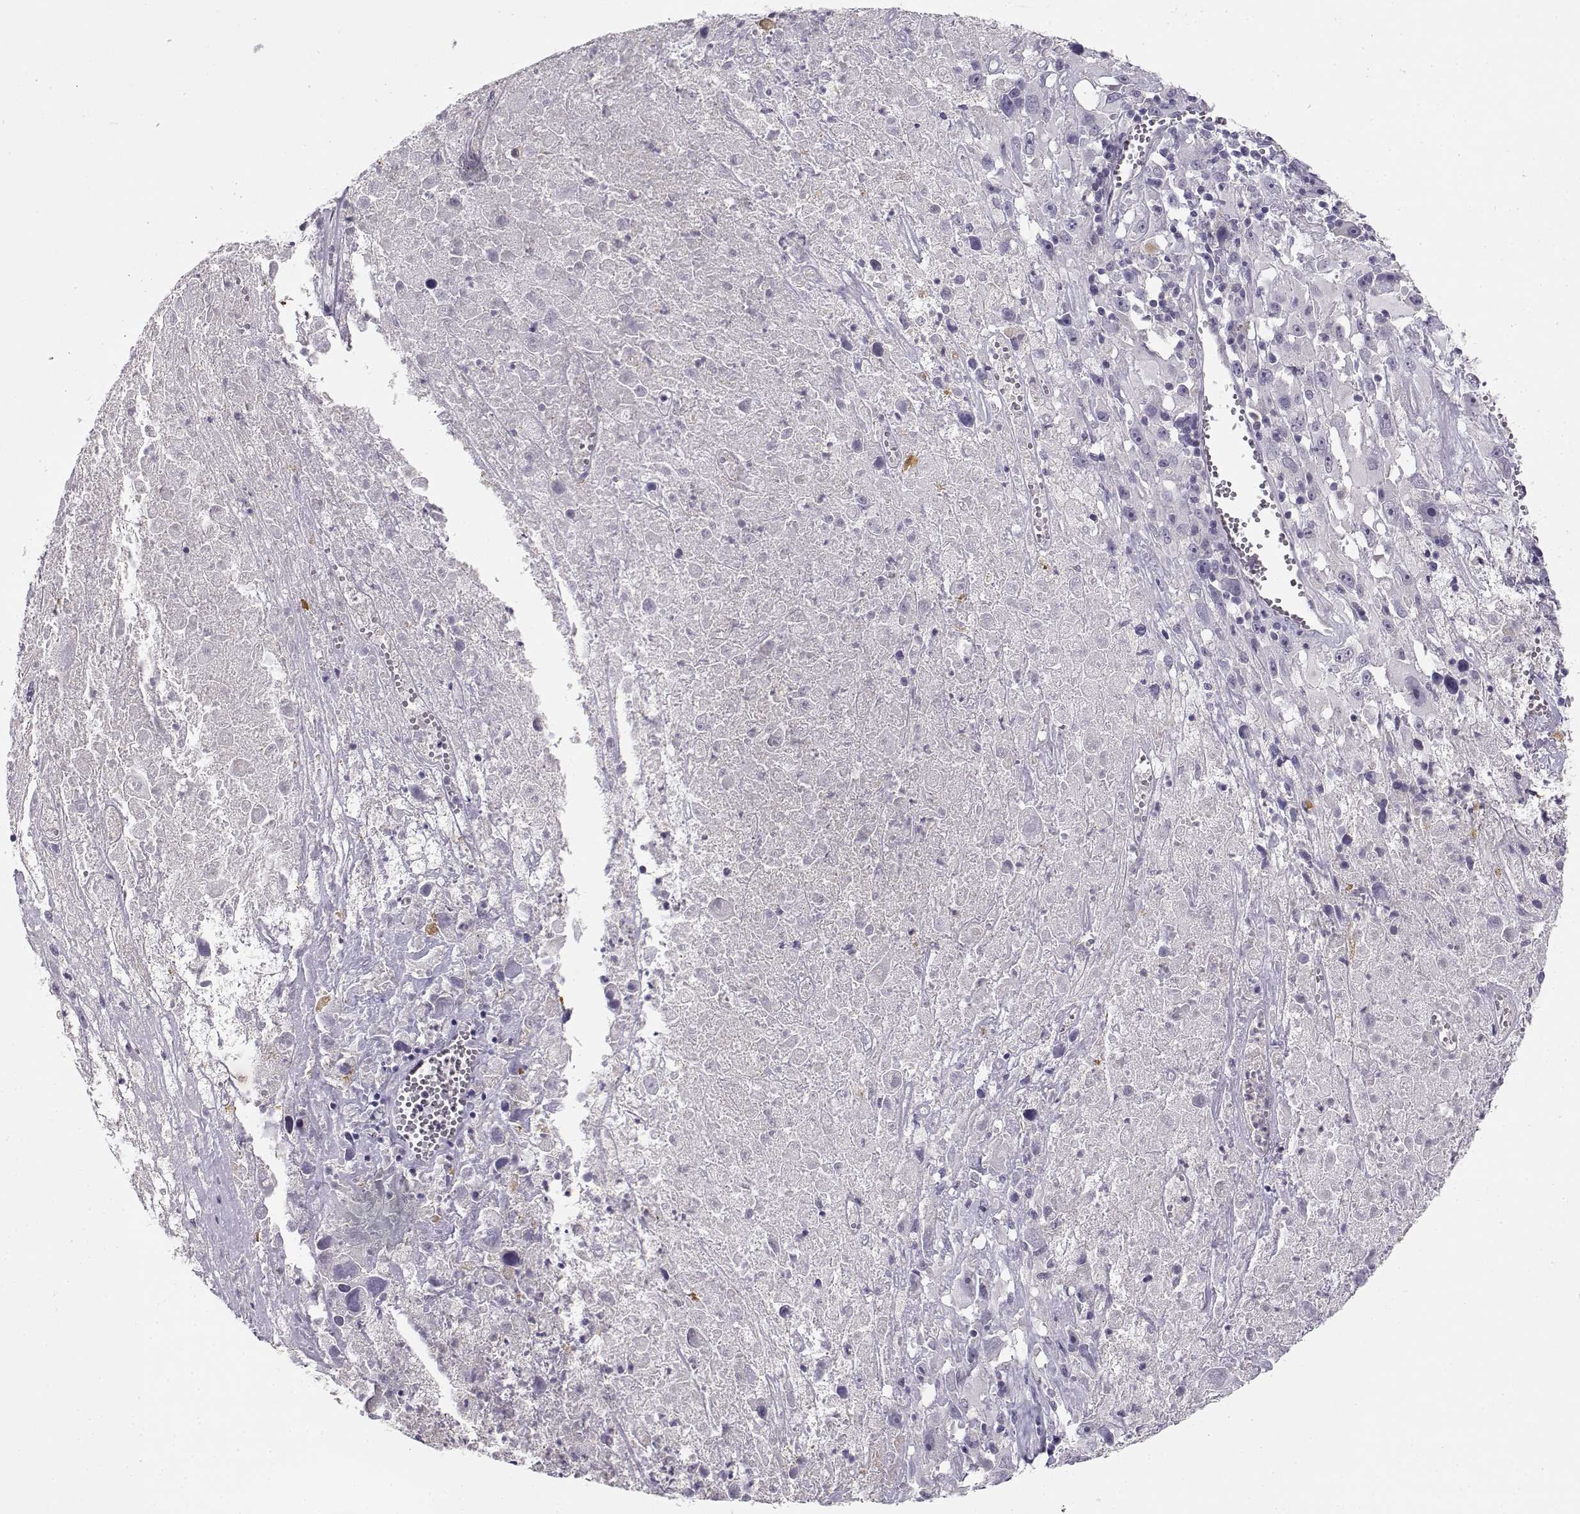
{"staining": {"intensity": "negative", "quantity": "none", "location": "none"}, "tissue": "melanoma", "cell_type": "Tumor cells", "image_type": "cancer", "snomed": [{"axis": "morphology", "description": "Malignant melanoma, Metastatic site"}, {"axis": "topography", "description": "Lymph node"}], "caption": "Human melanoma stained for a protein using IHC displays no expression in tumor cells.", "gene": "TMEM145", "patient": {"sex": "male", "age": 50}}